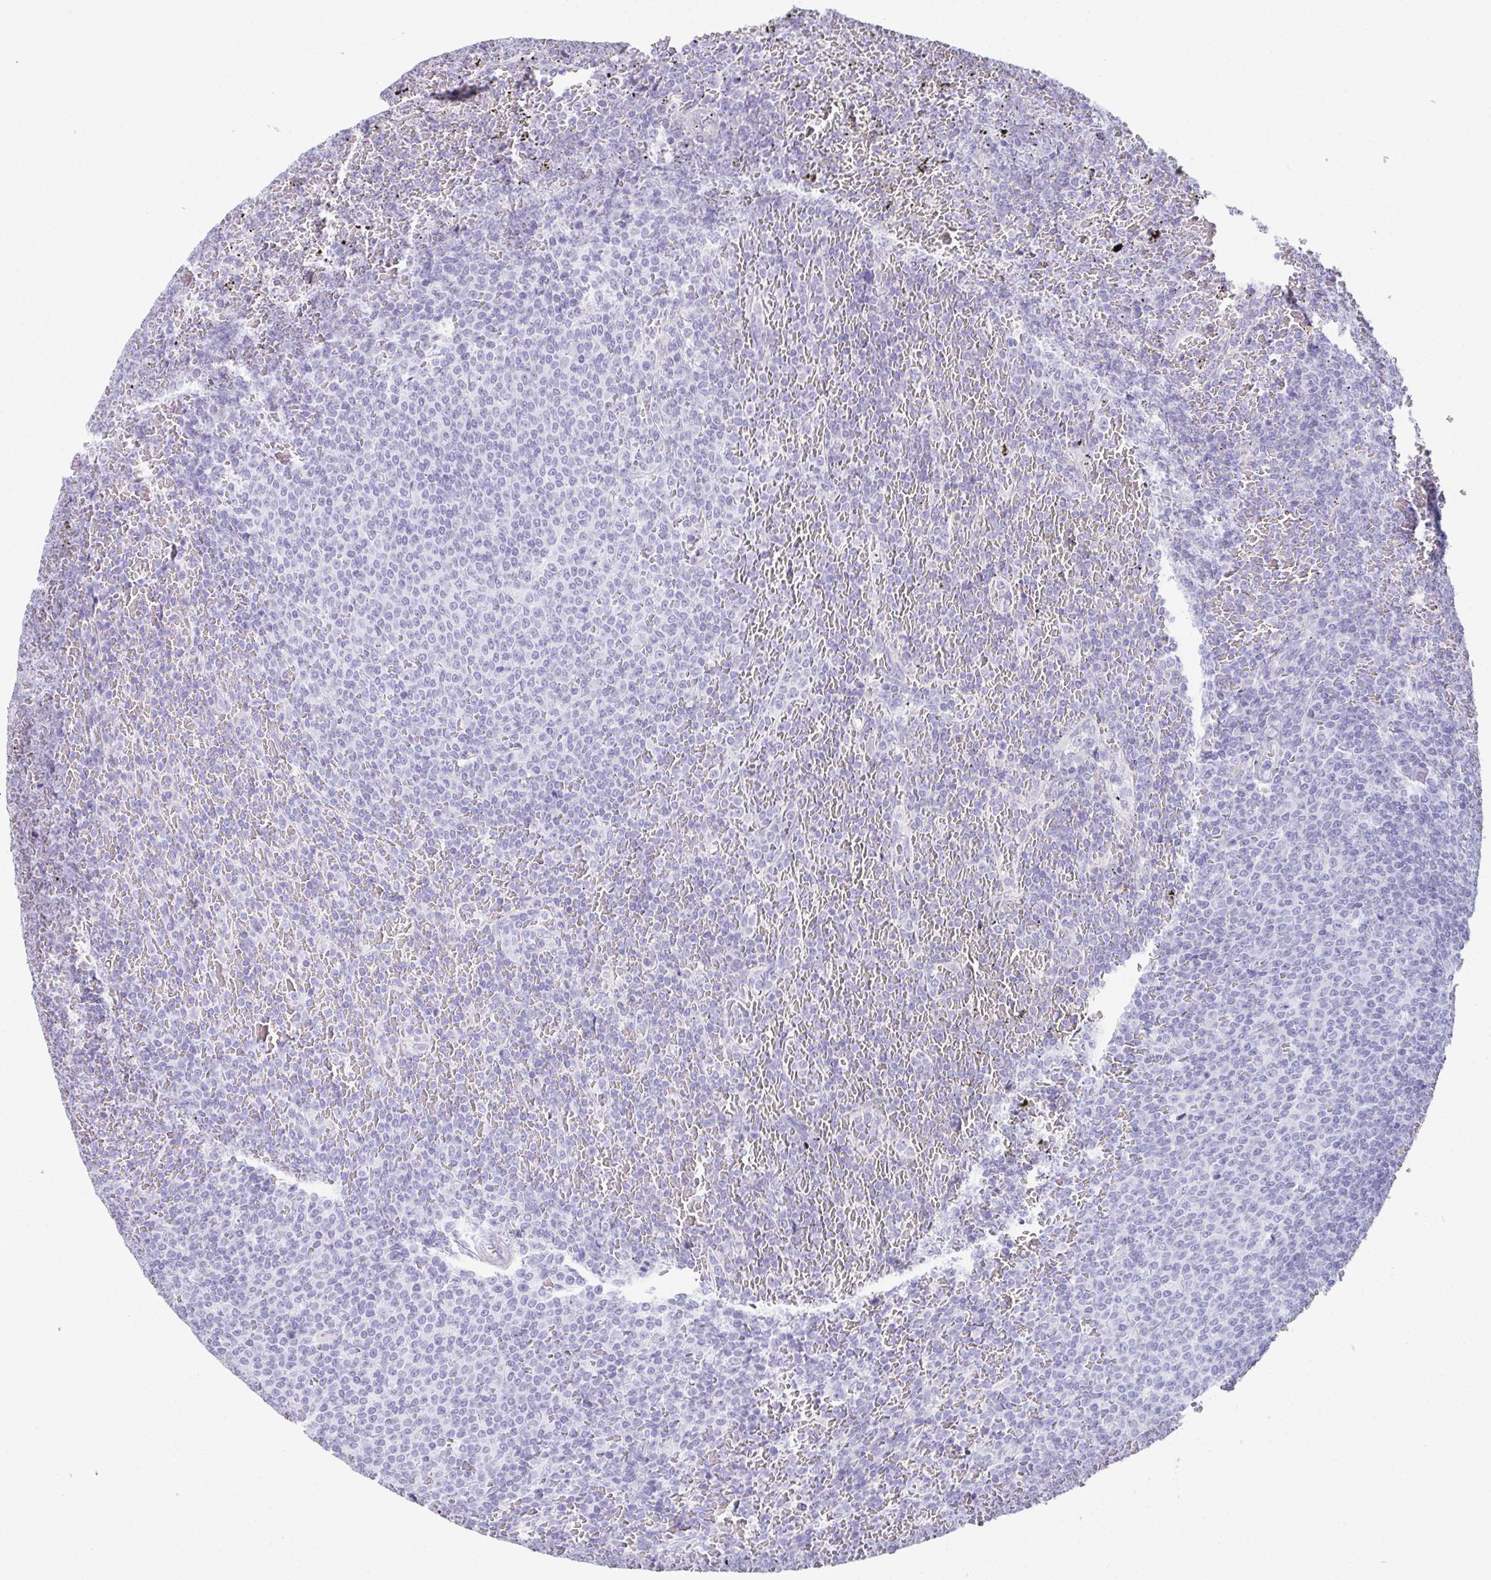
{"staining": {"intensity": "negative", "quantity": "none", "location": "none"}, "tissue": "lymphoma", "cell_type": "Tumor cells", "image_type": "cancer", "snomed": [{"axis": "morphology", "description": "Malignant lymphoma, non-Hodgkin's type, Low grade"}, {"axis": "topography", "description": "Spleen"}], "caption": "The immunohistochemistry (IHC) image has no significant staining in tumor cells of lymphoma tissue. (DAB (3,3'-diaminobenzidine) immunohistochemistry (IHC), high magnification).", "gene": "TEX19", "patient": {"sex": "female", "age": 77}}